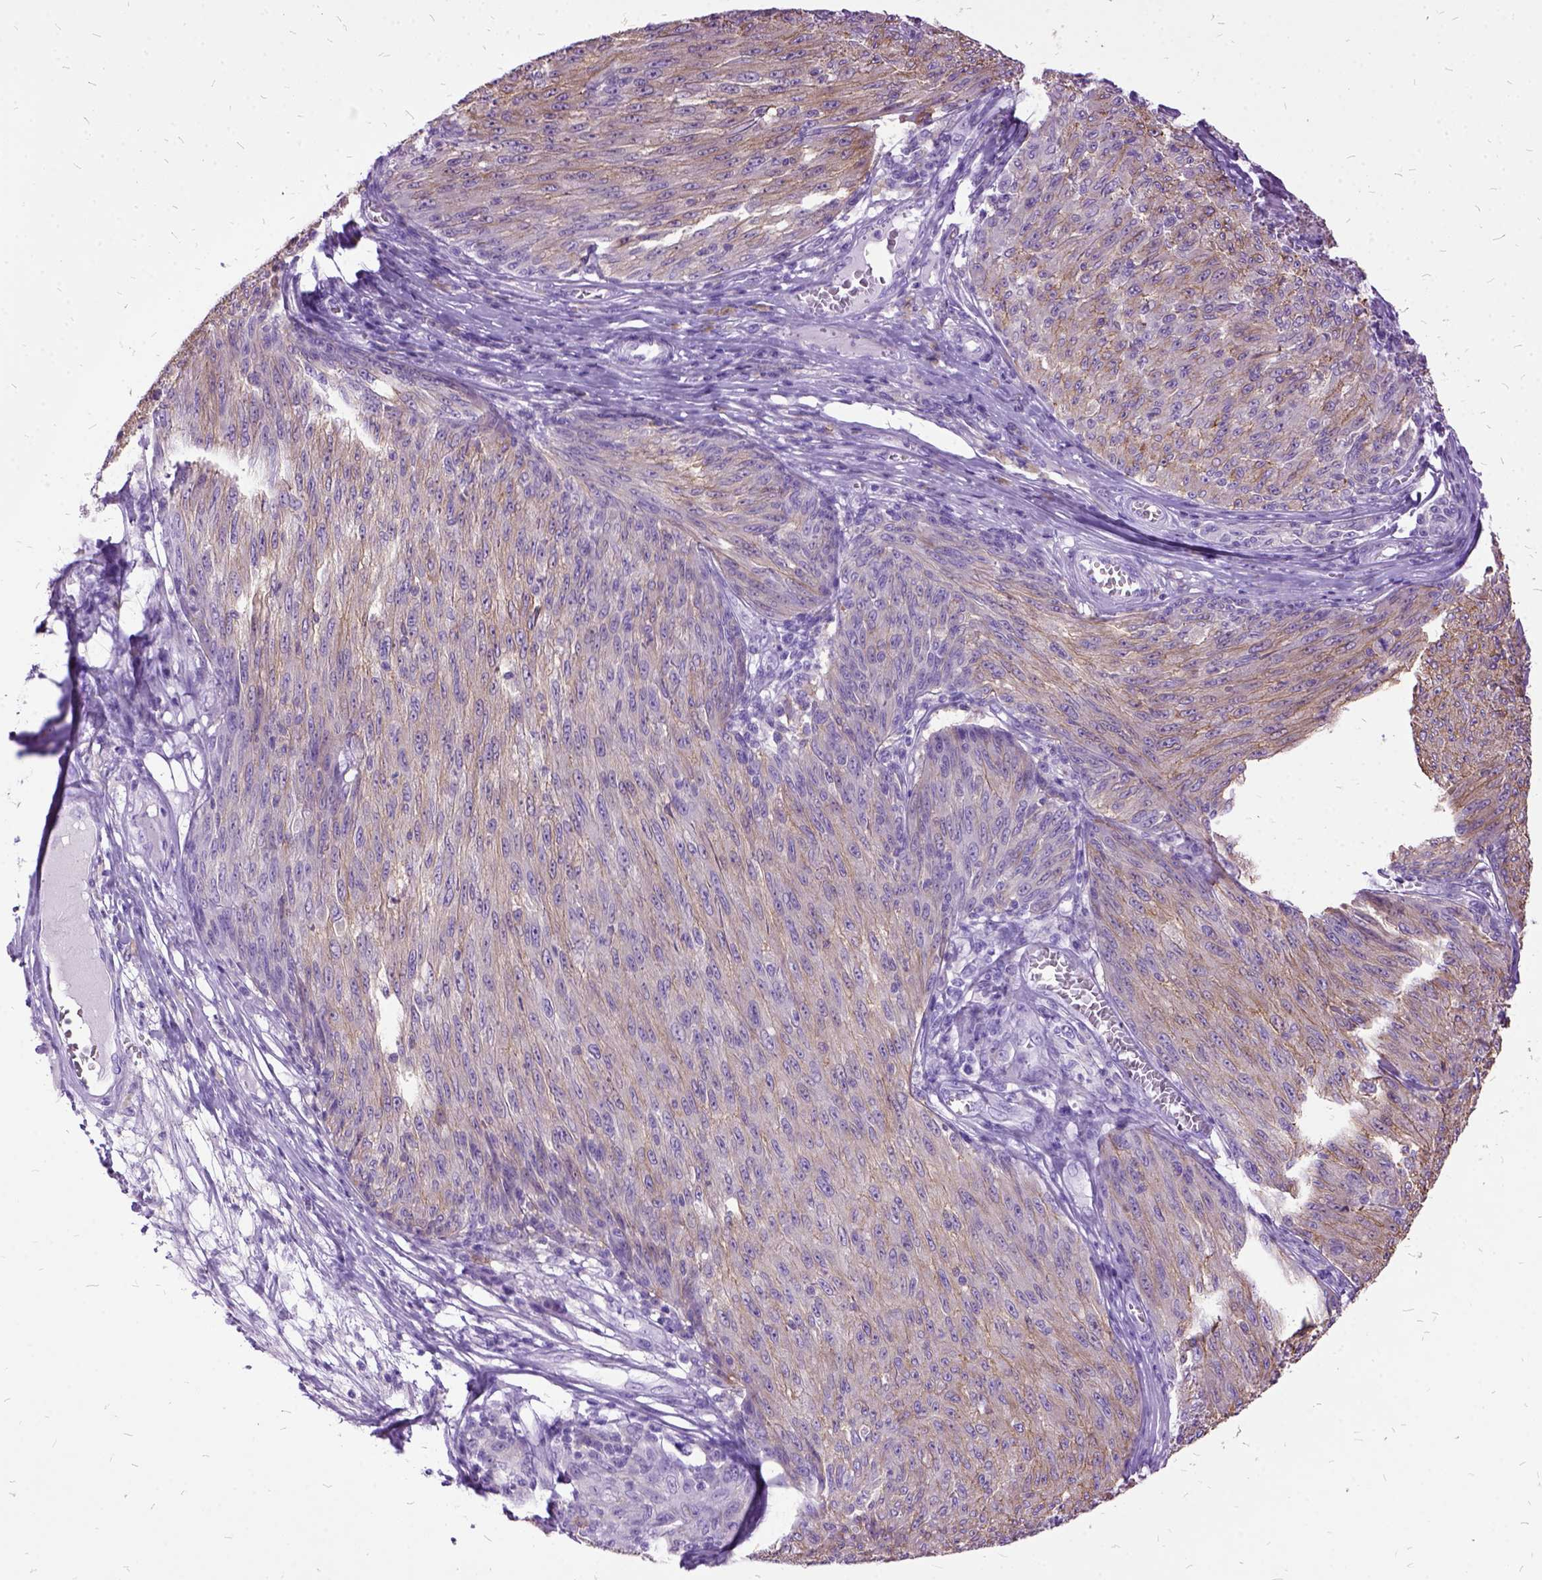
{"staining": {"intensity": "weak", "quantity": "25%-75%", "location": "cytoplasmic/membranous"}, "tissue": "melanoma", "cell_type": "Tumor cells", "image_type": "cancer", "snomed": [{"axis": "morphology", "description": "Malignant melanoma, NOS"}, {"axis": "topography", "description": "Skin"}], "caption": "Melanoma stained with a protein marker exhibits weak staining in tumor cells.", "gene": "MME", "patient": {"sex": "male", "age": 85}}